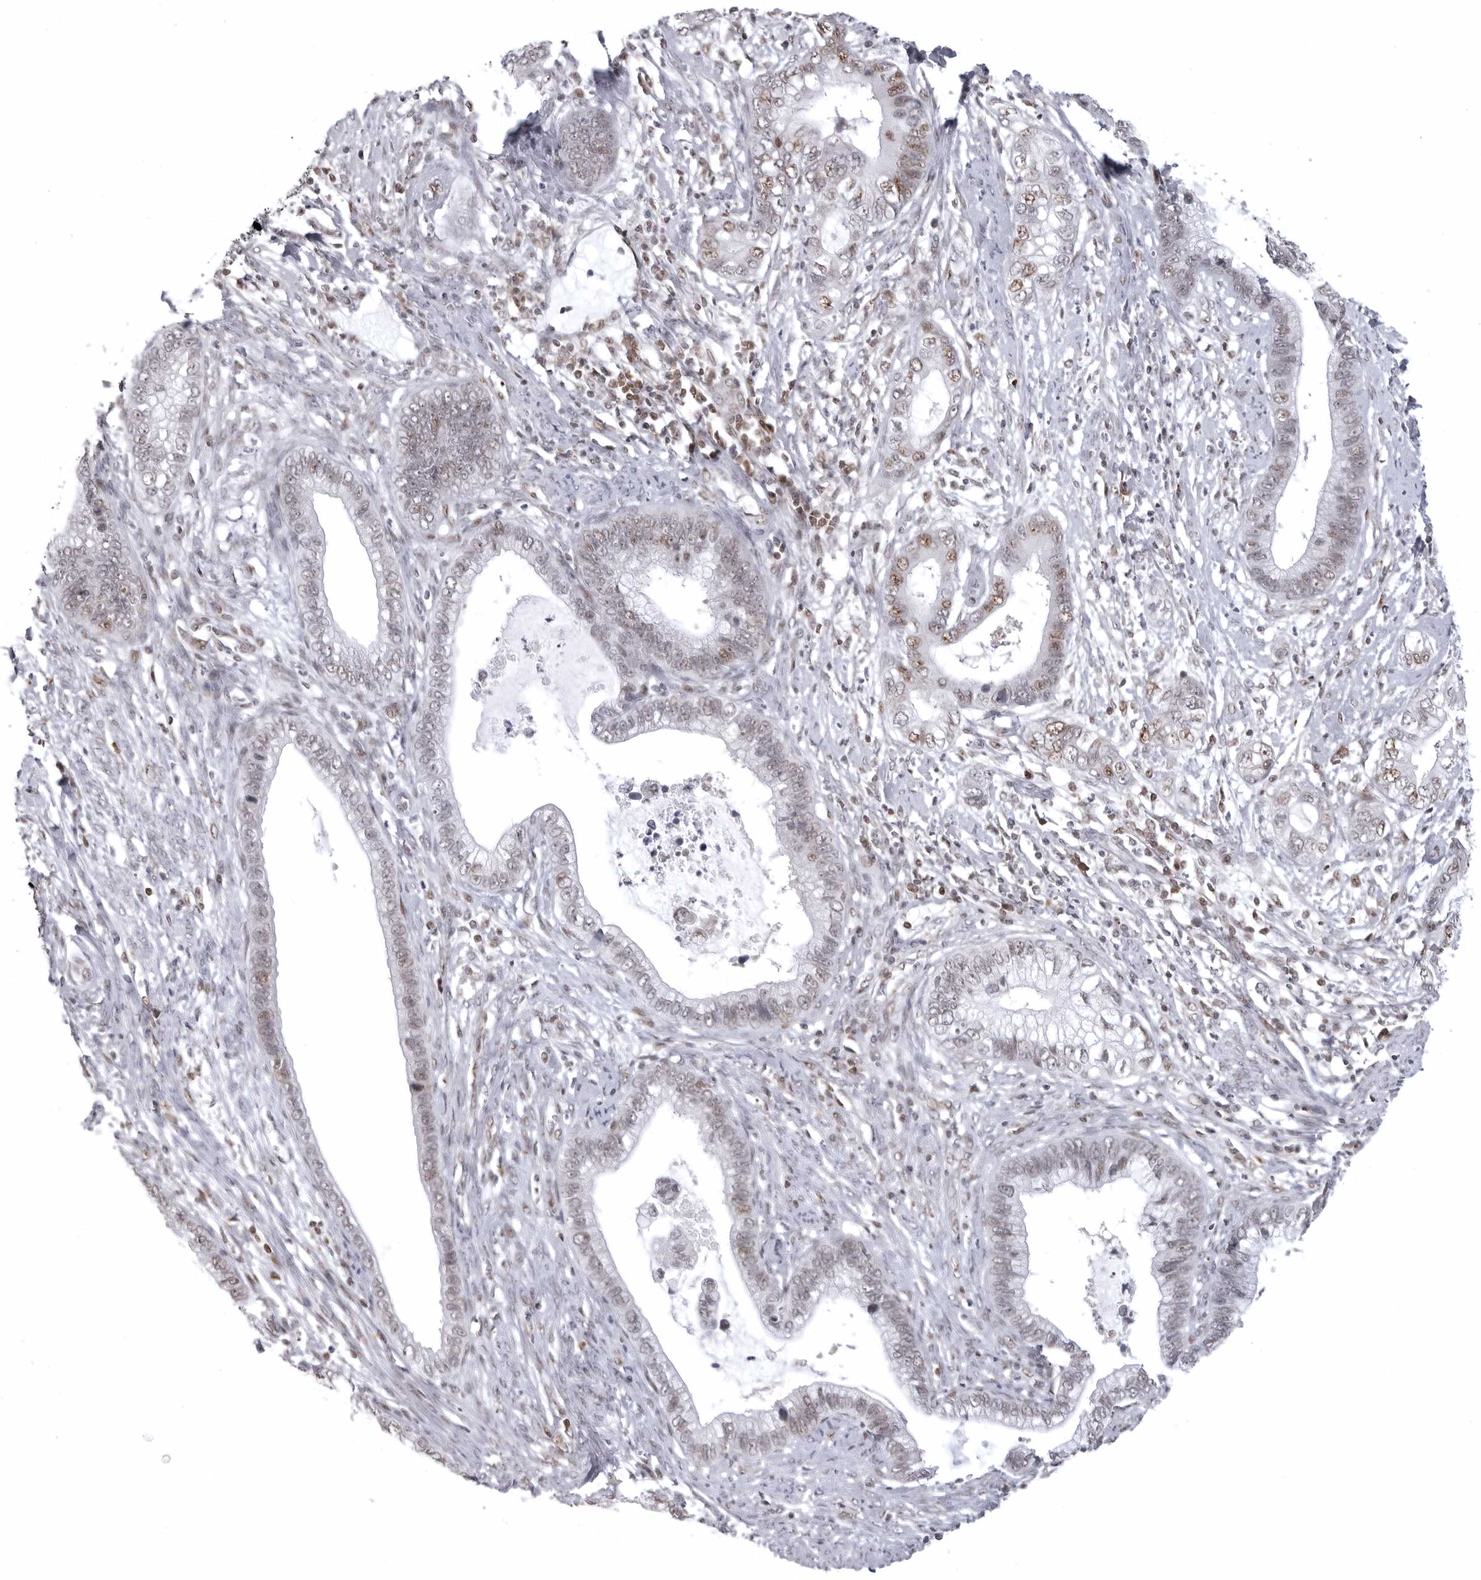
{"staining": {"intensity": "weak", "quantity": "25%-75%", "location": "nuclear"}, "tissue": "cervical cancer", "cell_type": "Tumor cells", "image_type": "cancer", "snomed": [{"axis": "morphology", "description": "Adenocarcinoma, NOS"}, {"axis": "topography", "description": "Cervix"}], "caption": "Tumor cells show weak nuclear staining in about 25%-75% of cells in adenocarcinoma (cervical). (Brightfield microscopy of DAB IHC at high magnification).", "gene": "WRAP53", "patient": {"sex": "female", "age": 44}}